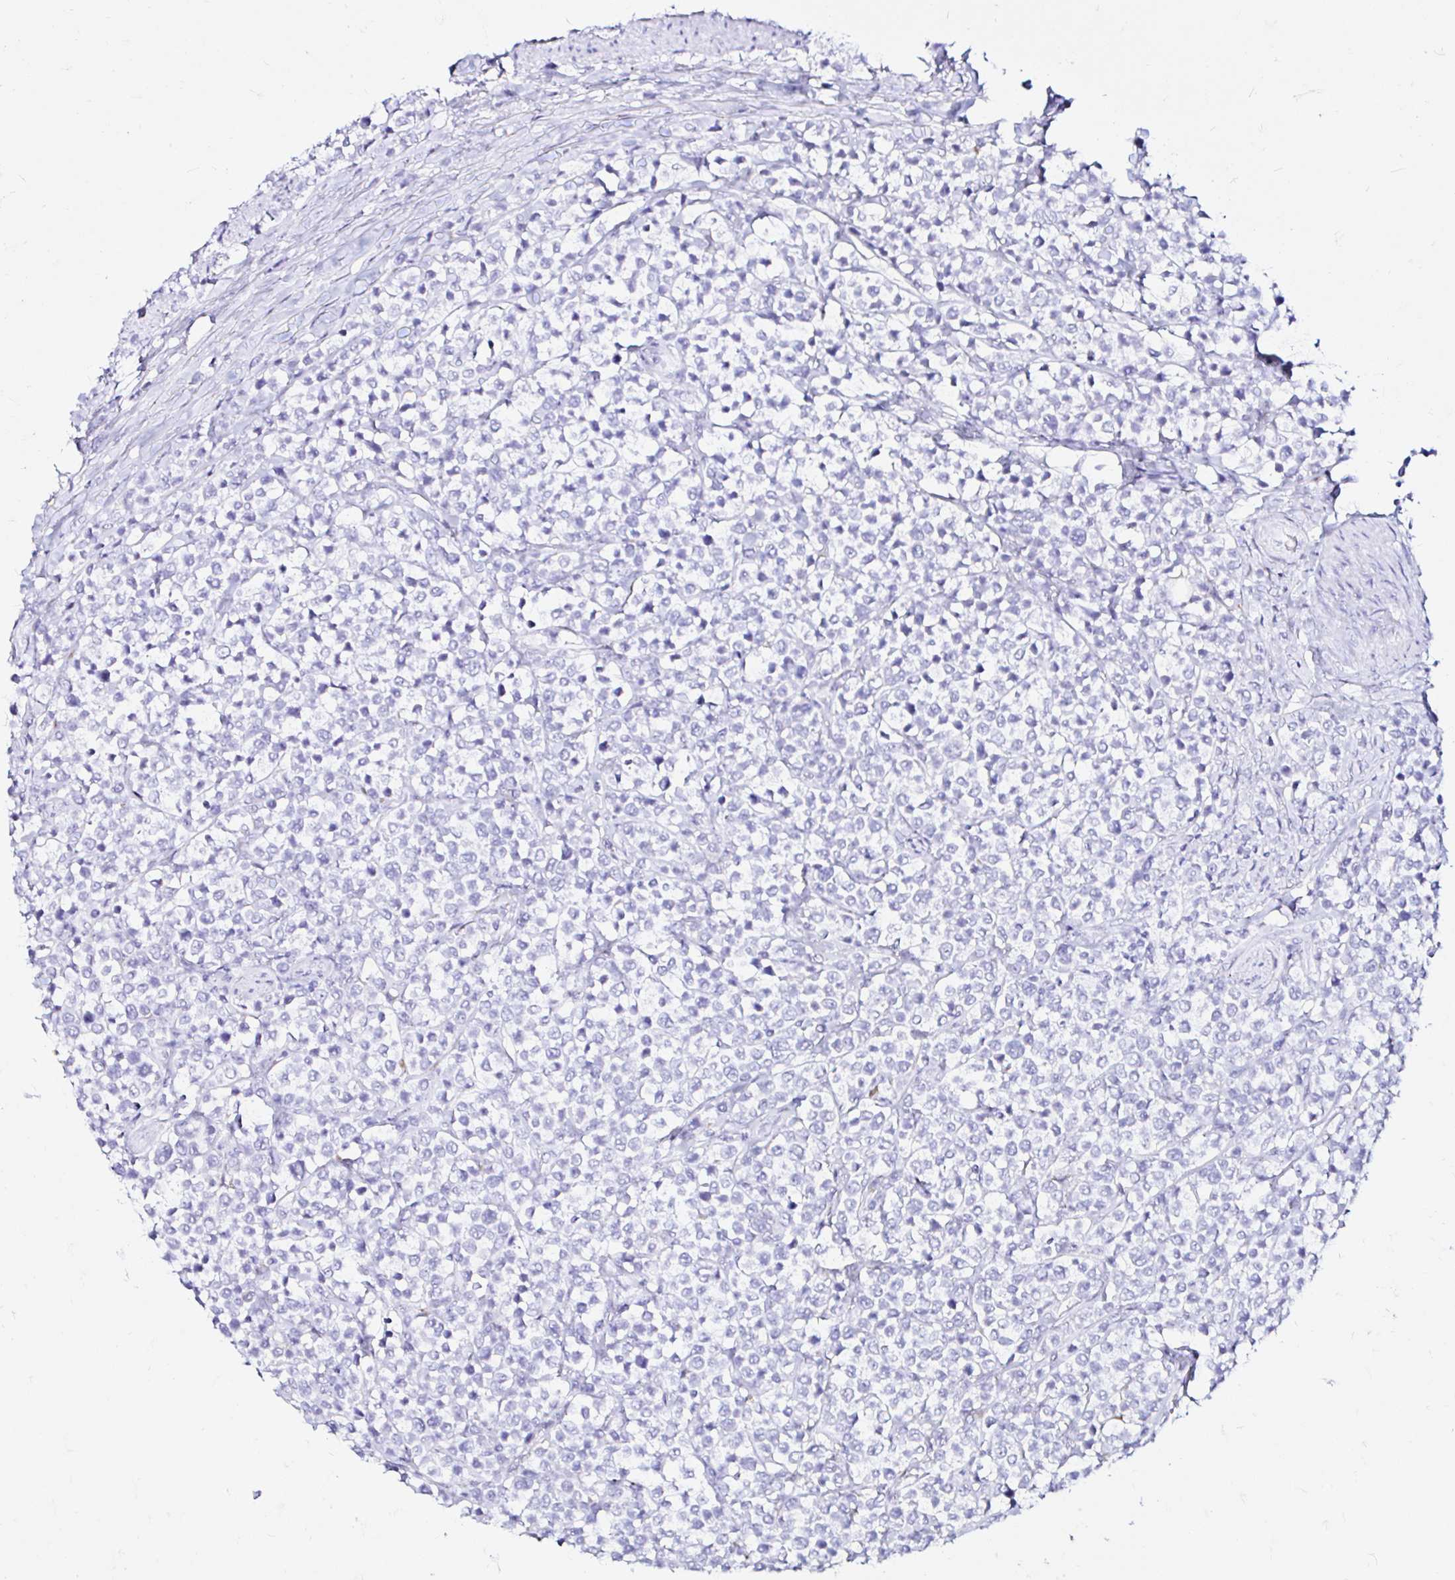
{"staining": {"intensity": "negative", "quantity": "none", "location": "none"}, "tissue": "lymphoma", "cell_type": "Tumor cells", "image_type": "cancer", "snomed": [{"axis": "morphology", "description": "Malignant lymphoma, non-Hodgkin's type, High grade"}, {"axis": "topography", "description": "Soft tissue"}], "caption": "Protein analysis of lymphoma displays no significant staining in tumor cells.", "gene": "ZNF432", "patient": {"sex": "female", "age": 56}}